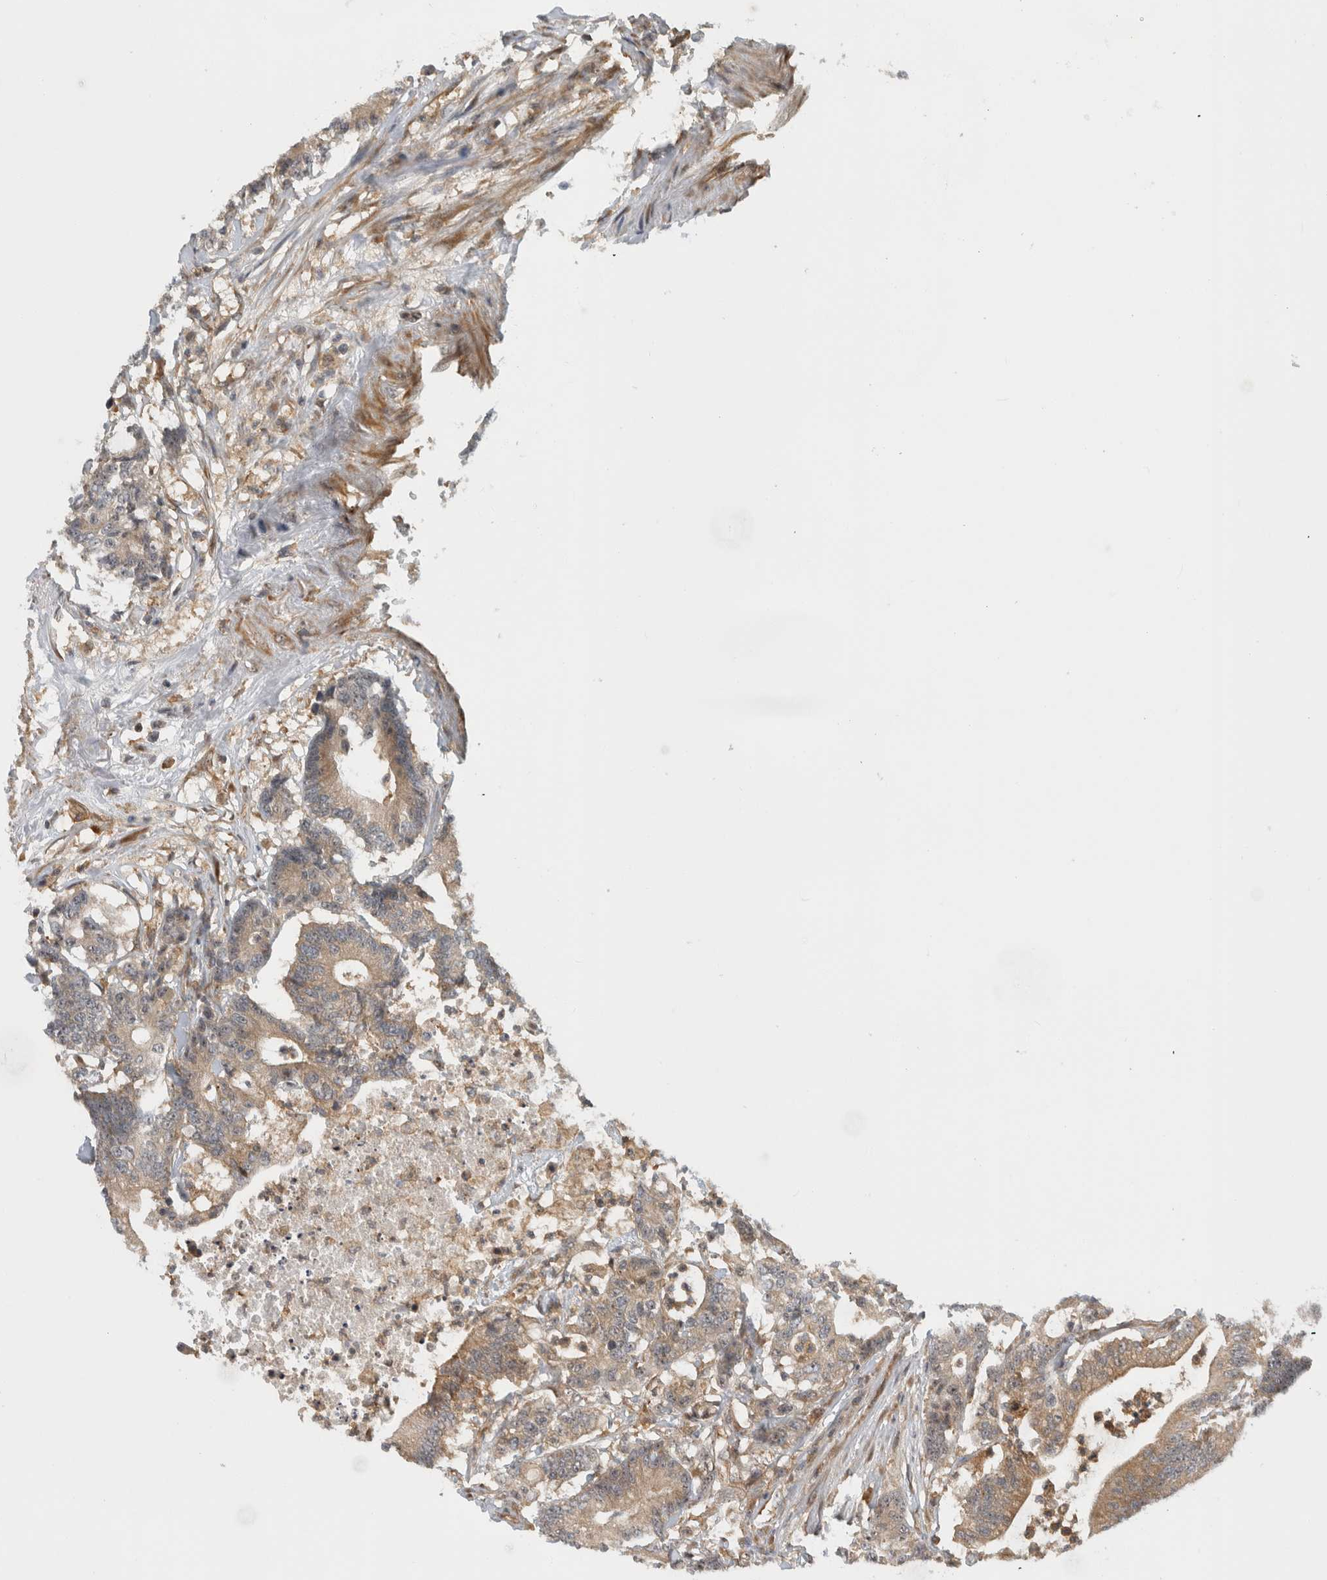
{"staining": {"intensity": "weak", "quantity": ">75%", "location": "cytoplasmic/membranous"}, "tissue": "colorectal cancer", "cell_type": "Tumor cells", "image_type": "cancer", "snomed": [{"axis": "morphology", "description": "Adenocarcinoma, NOS"}, {"axis": "topography", "description": "Colon"}], "caption": "Weak cytoplasmic/membranous protein positivity is seen in about >75% of tumor cells in colorectal cancer (adenocarcinoma).", "gene": "WASF2", "patient": {"sex": "female", "age": 84}}